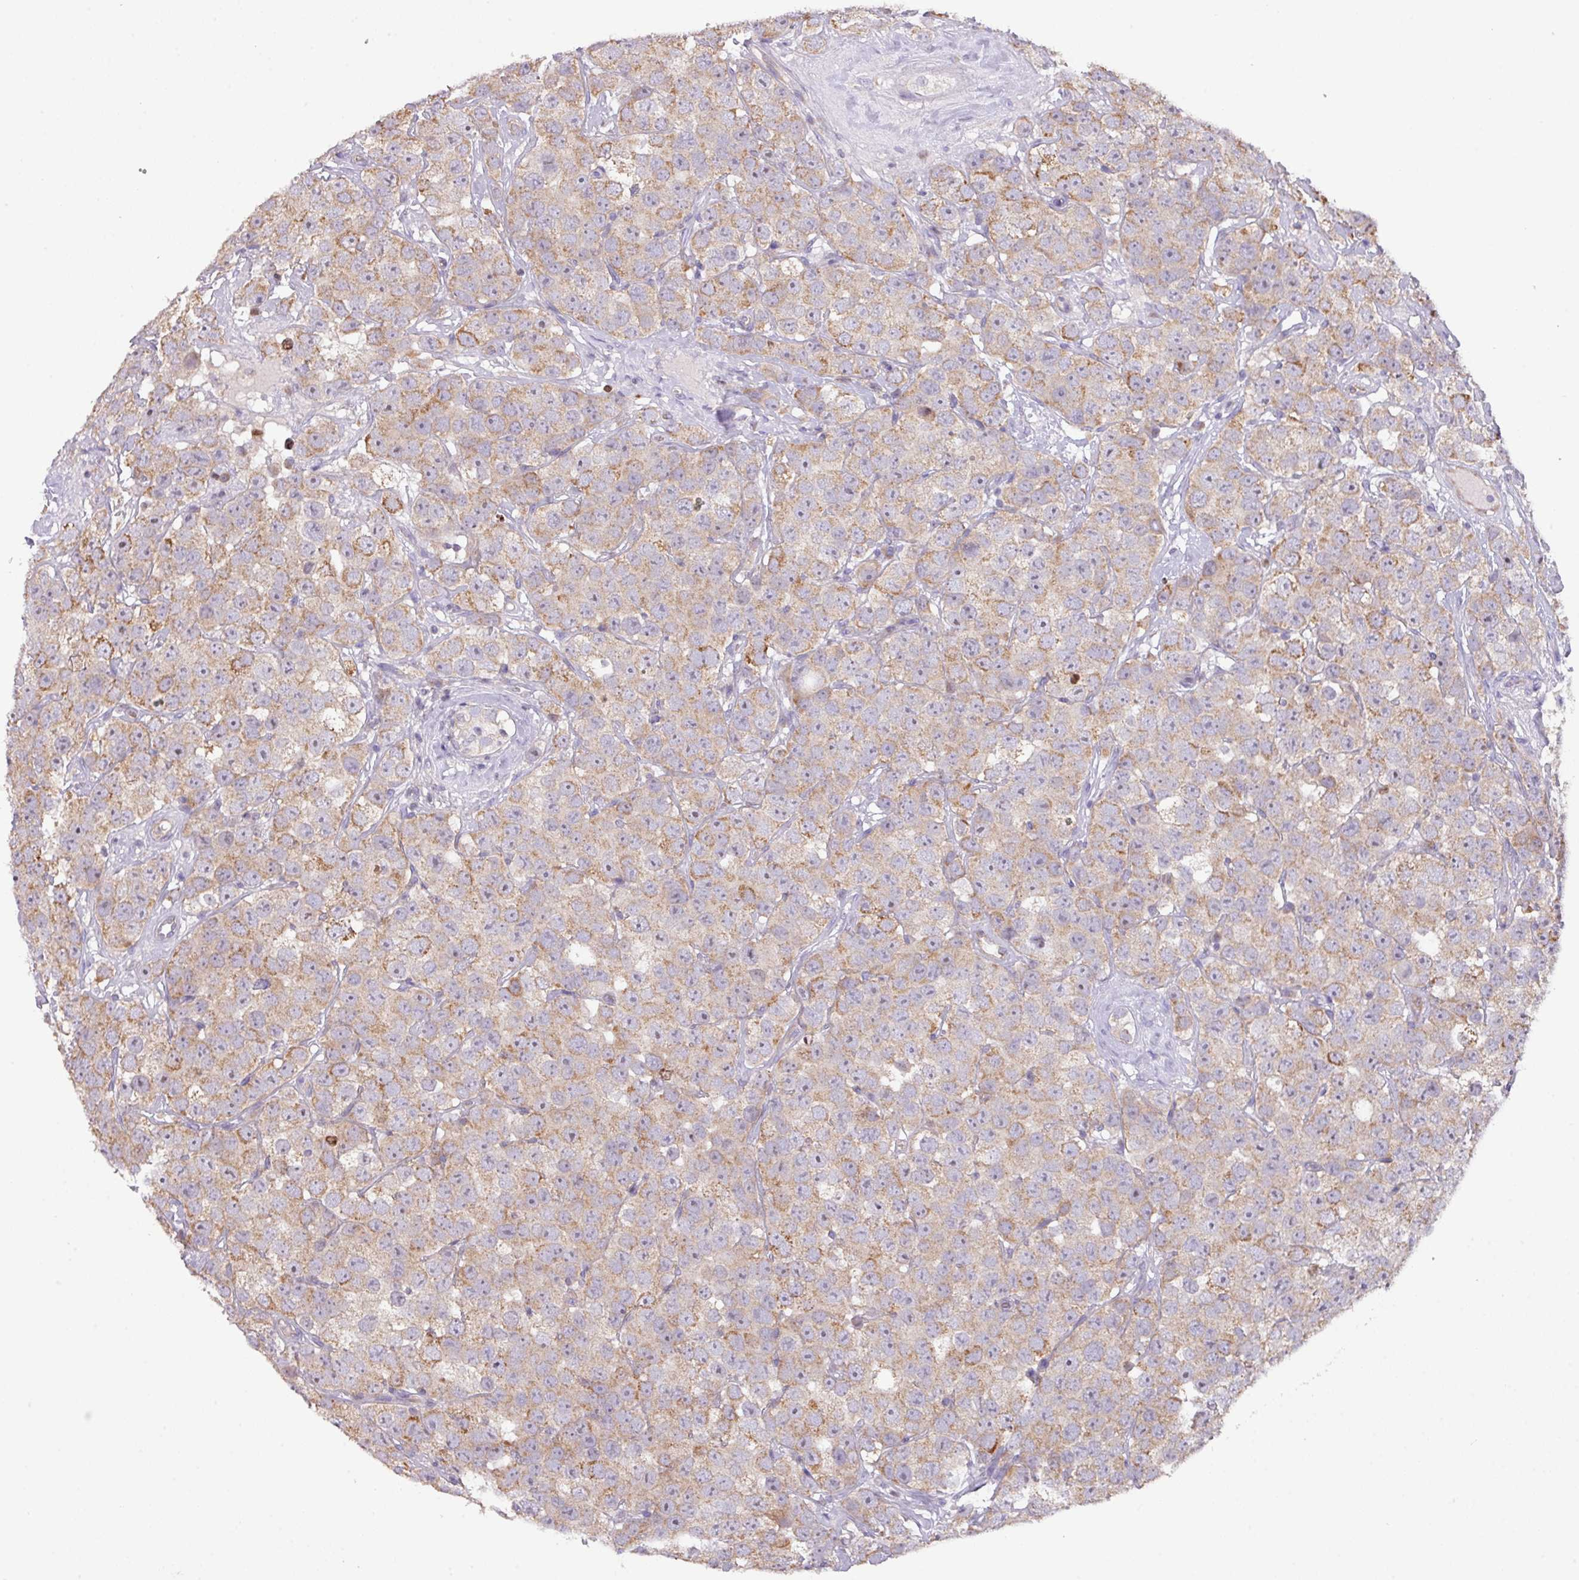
{"staining": {"intensity": "moderate", "quantity": "25%-75%", "location": "cytoplasmic/membranous"}, "tissue": "testis cancer", "cell_type": "Tumor cells", "image_type": "cancer", "snomed": [{"axis": "morphology", "description": "Seminoma, NOS"}, {"axis": "topography", "description": "Testis"}], "caption": "The micrograph reveals immunohistochemical staining of seminoma (testis). There is moderate cytoplasmic/membranous expression is seen in approximately 25%-75% of tumor cells. (DAB (3,3'-diaminobenzidine) IHC with brightfield microscopy, high magnification).", "gene": "ZNF394", "patient": {"sex": "male", "age": 28}}